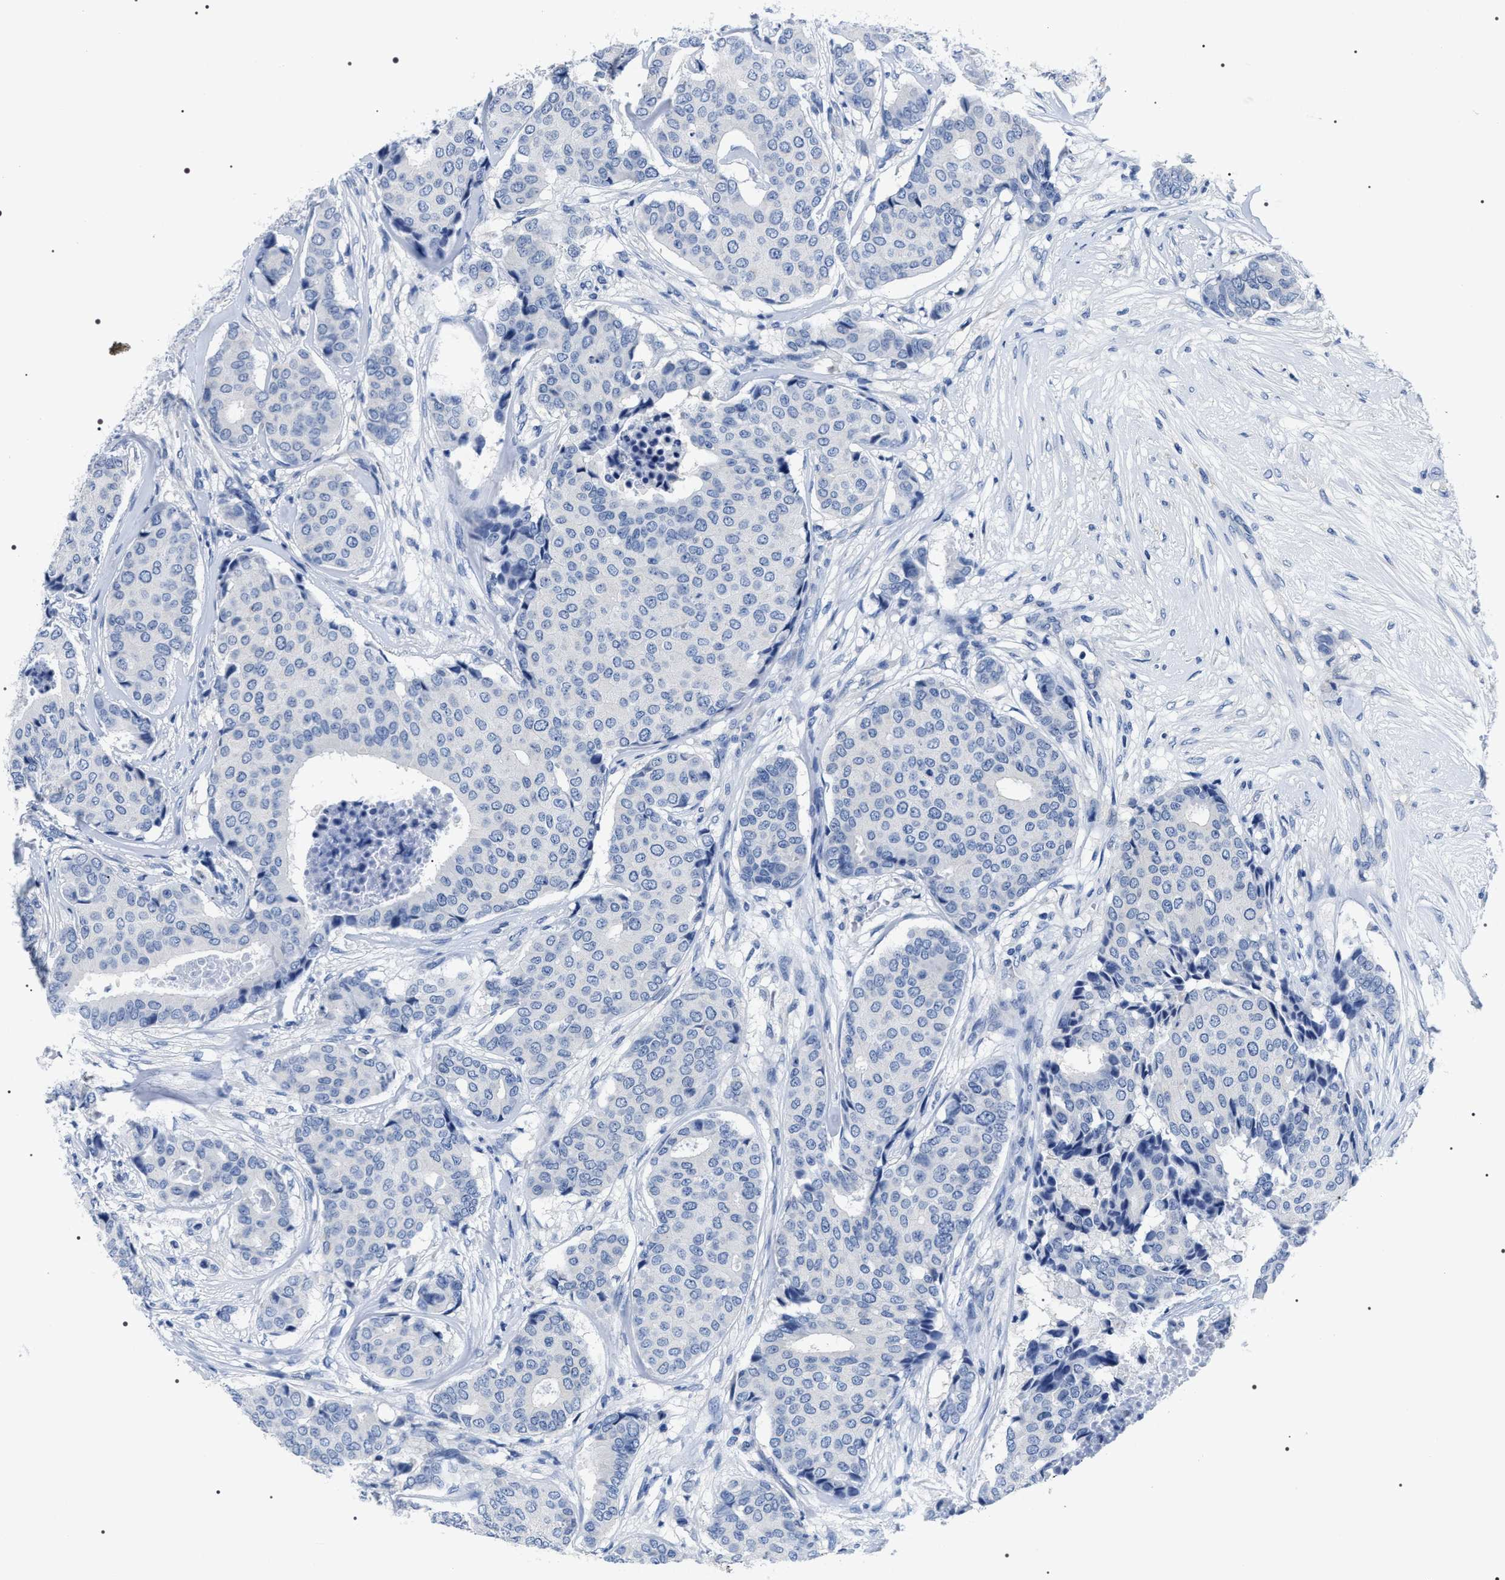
{"staining": {"intensity": "negative", "quantity": "none", "location": "none"}, "tissue": "breast cancer", "cell_type": "Tumor cells", "image_type": "cancer", "snomed": [{"axis": "morphology", "description": "Duct carcinoma"}, {"axis": "topography", "description": "Breast"}], "caption": "There is no significant staining in tumor cells of breast intraductal carcinoma.", "gene": "ADH4", "patient": {"sex": "female", "age": 75}}